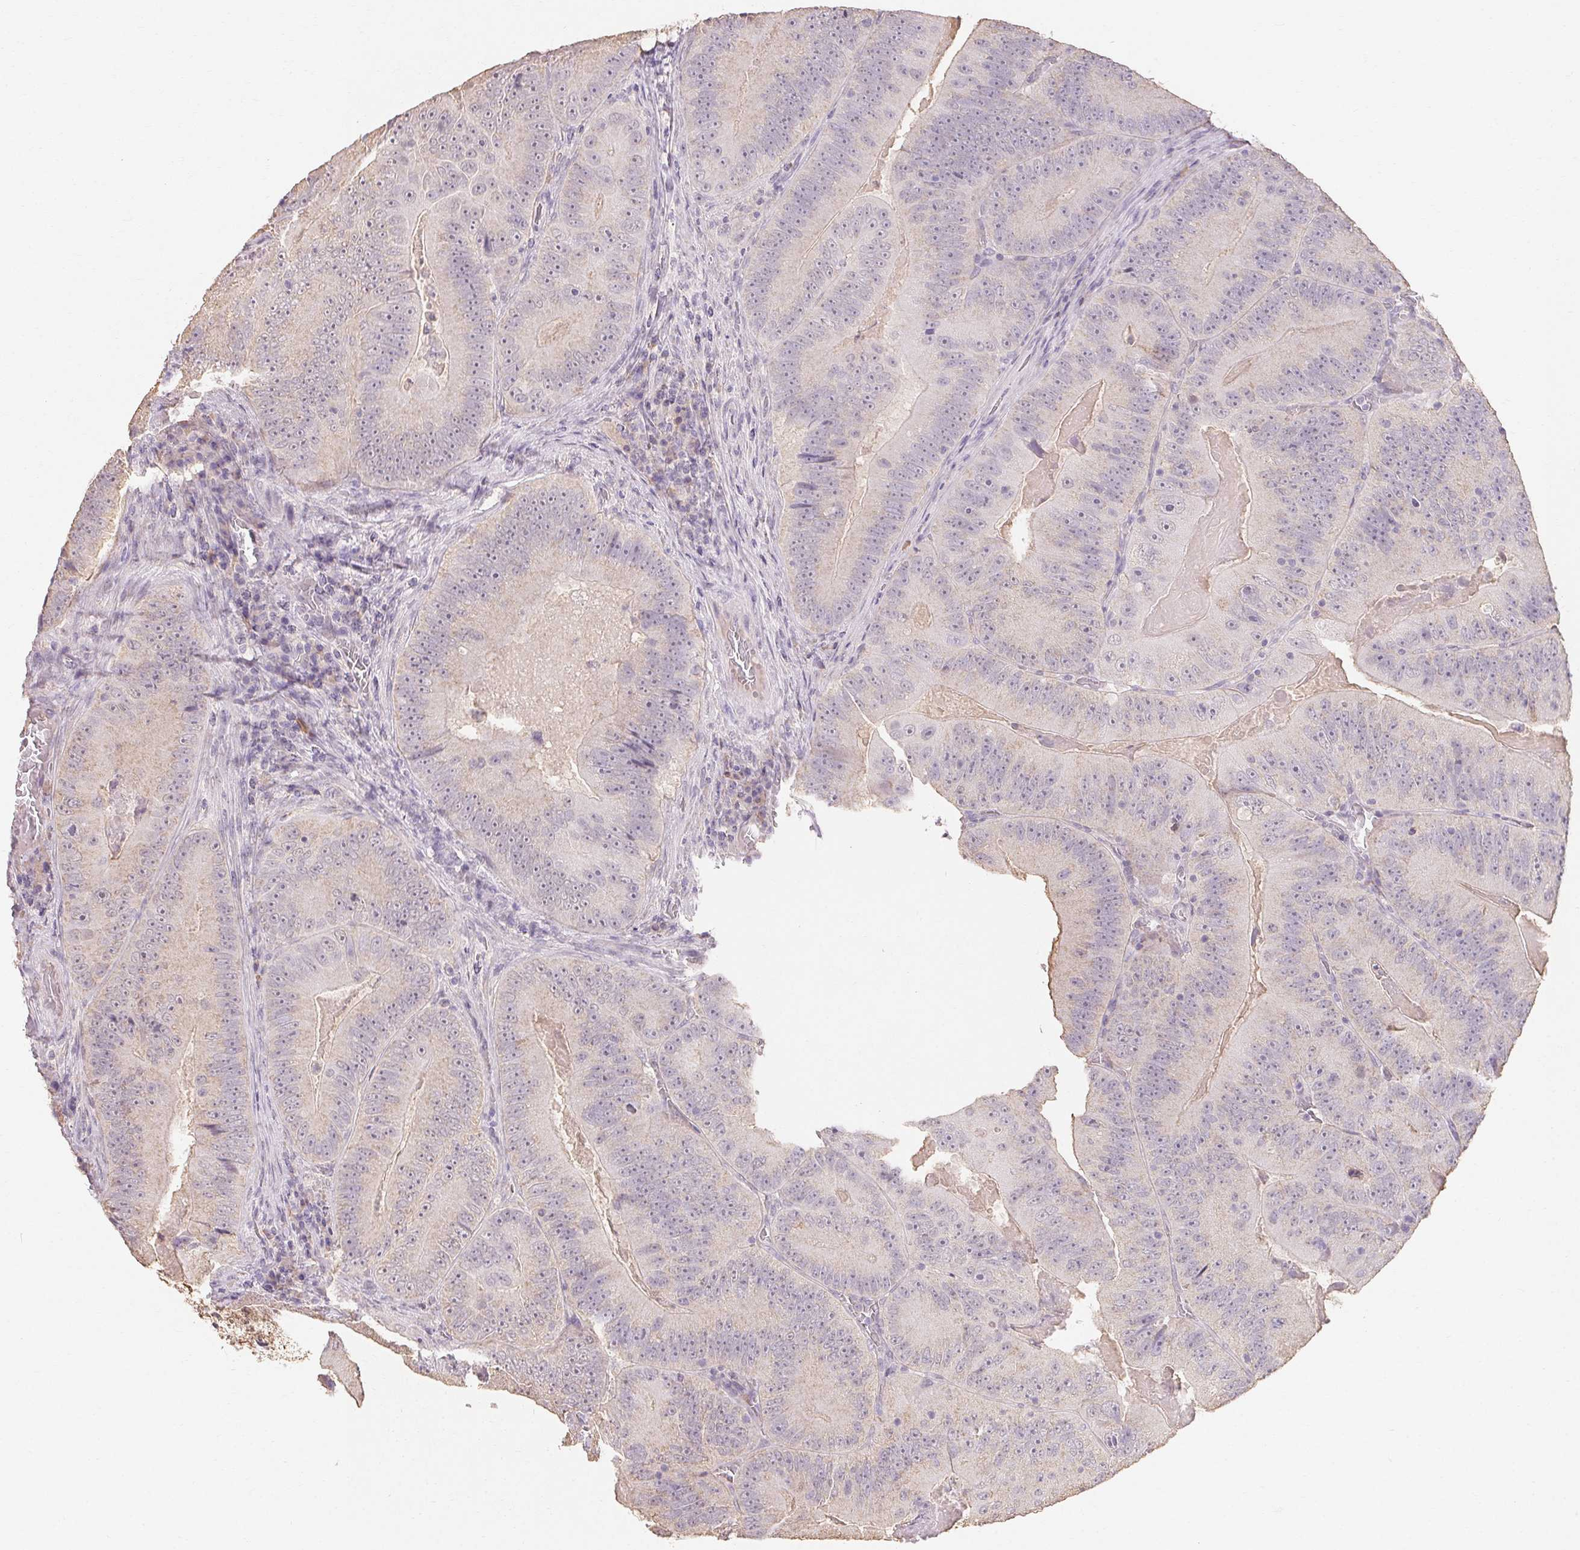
{"staining": {"intensity": "negative", "quantity": "none", "location": "none"}, "tissue": "colorectal cancer", "cell_type": "Tumor cells", "image_type": "cancer", "snomed": [{"axis": "morphology", "description": "Adenocarcinoma, NOS"}, {"axis": "topography", "description": "Colon"}], "caption": "Image shows no protein expression in tumor cells of colorectal cancer tissue.", "gene": "MAP7D2", "patient": {"sex": "female", "age": 86}}